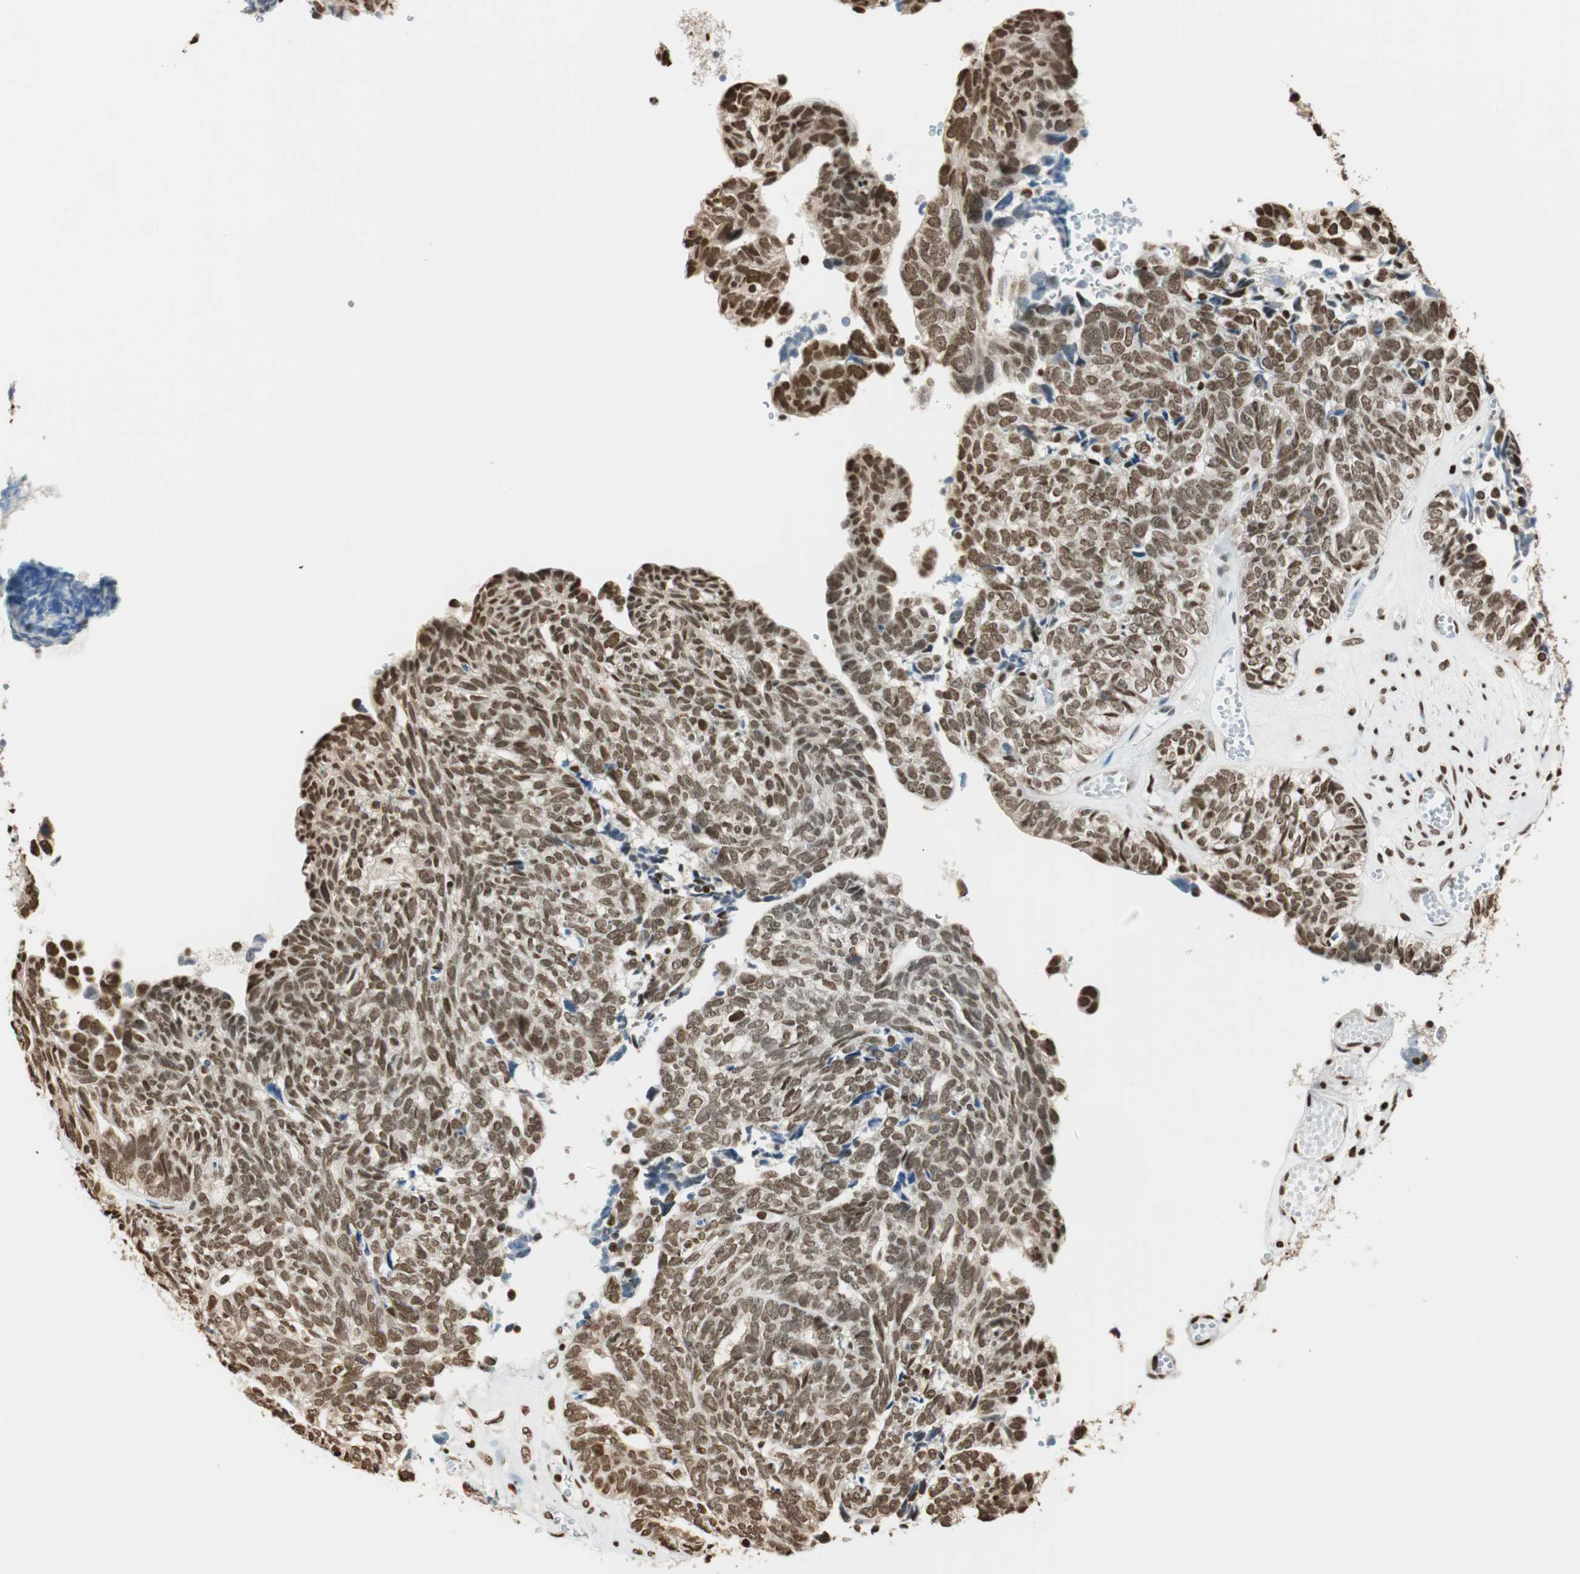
{"staining": {"intensity": "moderate", "quantity": ">75%", "location": "nuclear"}, "tissue": "ovarian cancer", "cell_type": "Tumor cells", "image_type": "cancer", "snomed": [{"axis": "morphology", "description": "Cystadenocarcinoma, serous, NOS"}, {"axis": "topography", "description": "Ovary"}], "caption": "A histopathology image of human ovarian cancer (serous cystadenocarcinoma) stained for a protein demonstrates moderate nuclear brown staining in tumor cells. (DAB (3,3'-diaminobenzidine) IHC, brown staining for protein, blue staining for nuclei).", "gene": "FANCG", "patient": {"sex": "female", "age": 79}}